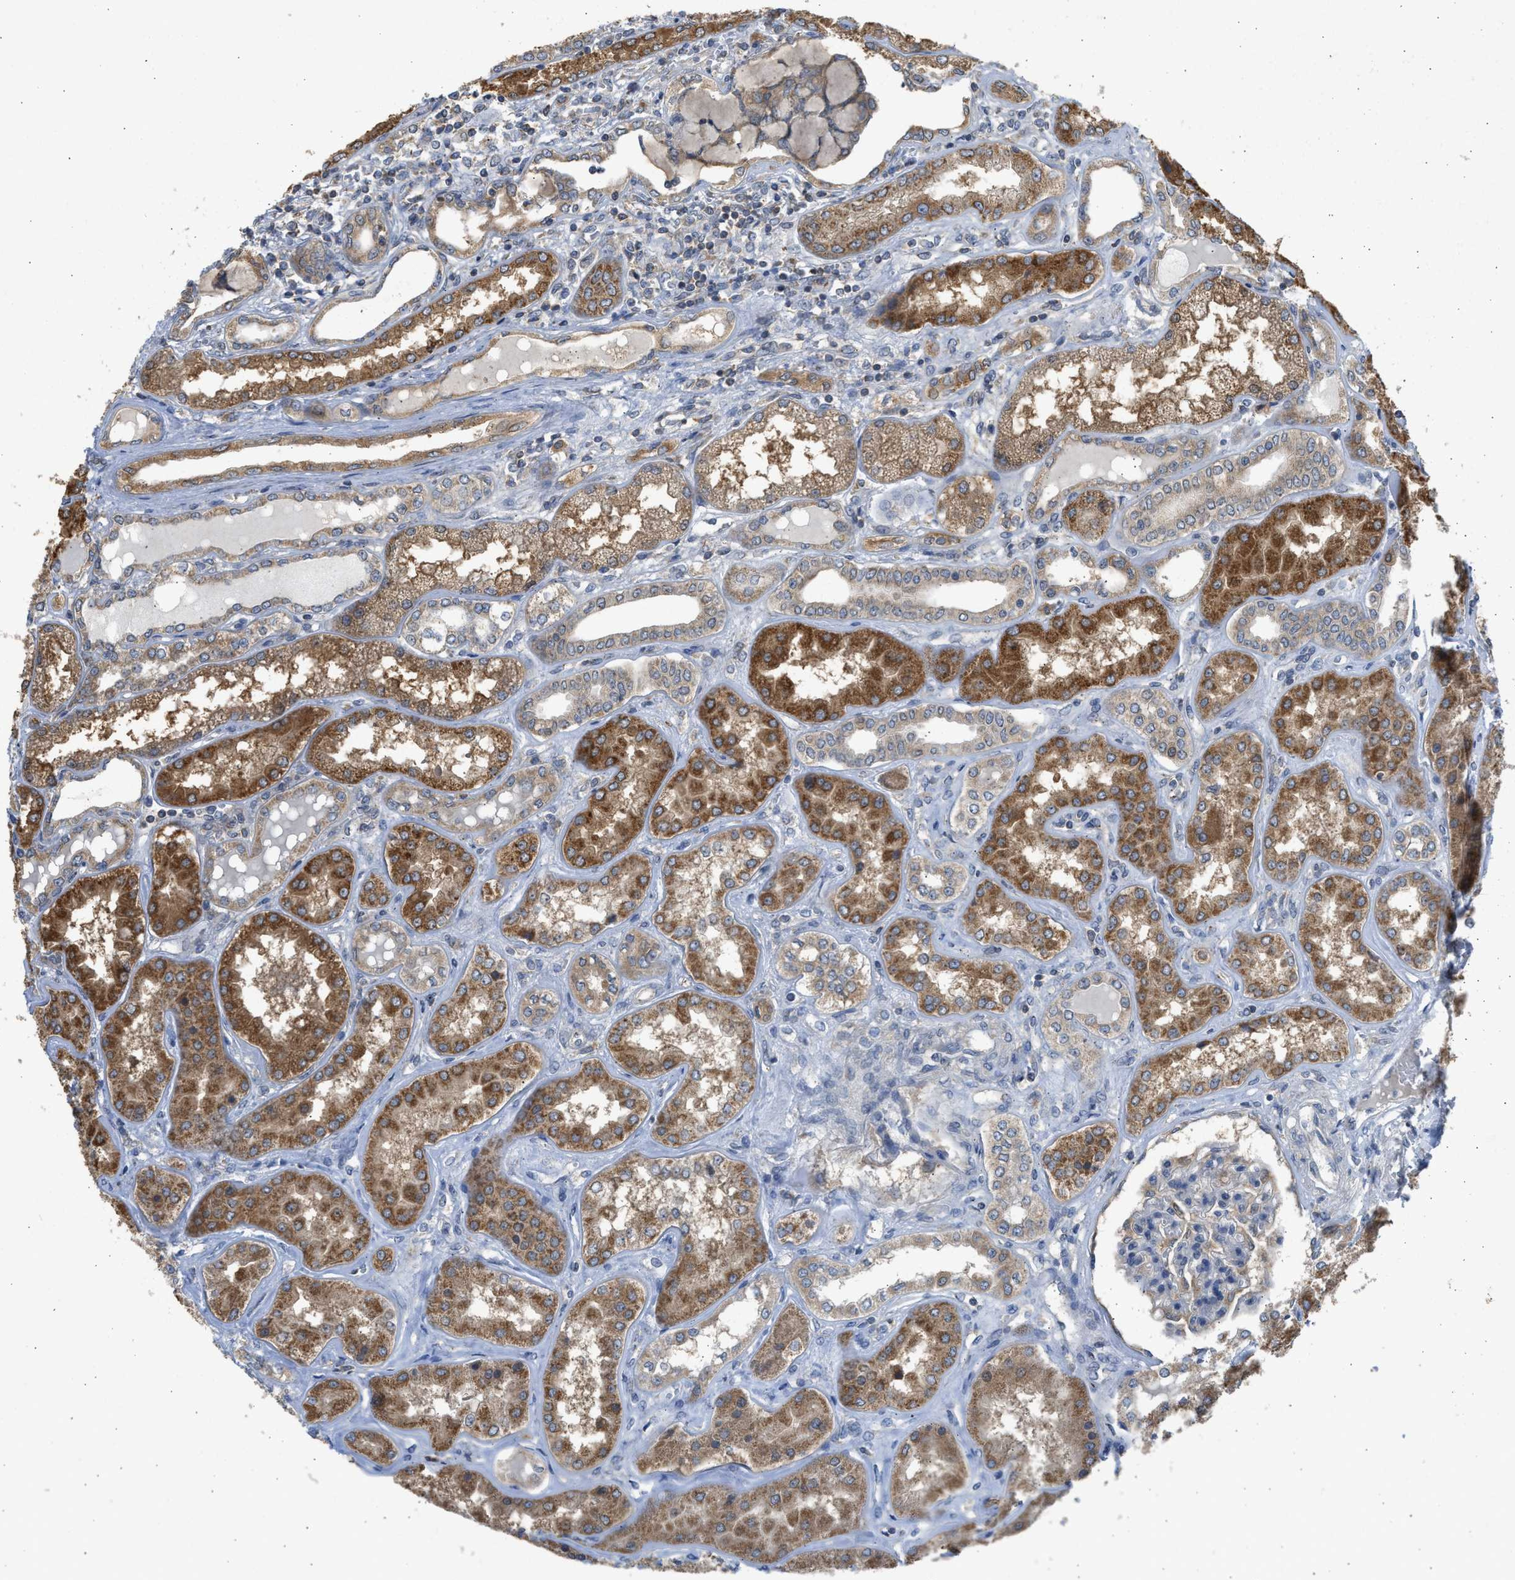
{"staining": {"intensity": "weak", "quantity": ">75%", "location": "cytoplasmic/membranous"}, "tissue": "kidney", "cell_type": "Cells in glomeruli", "image_type": "normal", "snomed": [{"axis": "morphology", "description": "Normal tissue, NOS"}, {"axis": "topography", "description": "Kidney"}], "caption": "Immunohistochemical staining of normal human kidney demonstrates >75% levels of weak cytoplasmic/membranous protein expression in about >75% of cells in glomeruli.", "gene": "CYP1A1", "patient": {"sex": "female", "age": 56}}